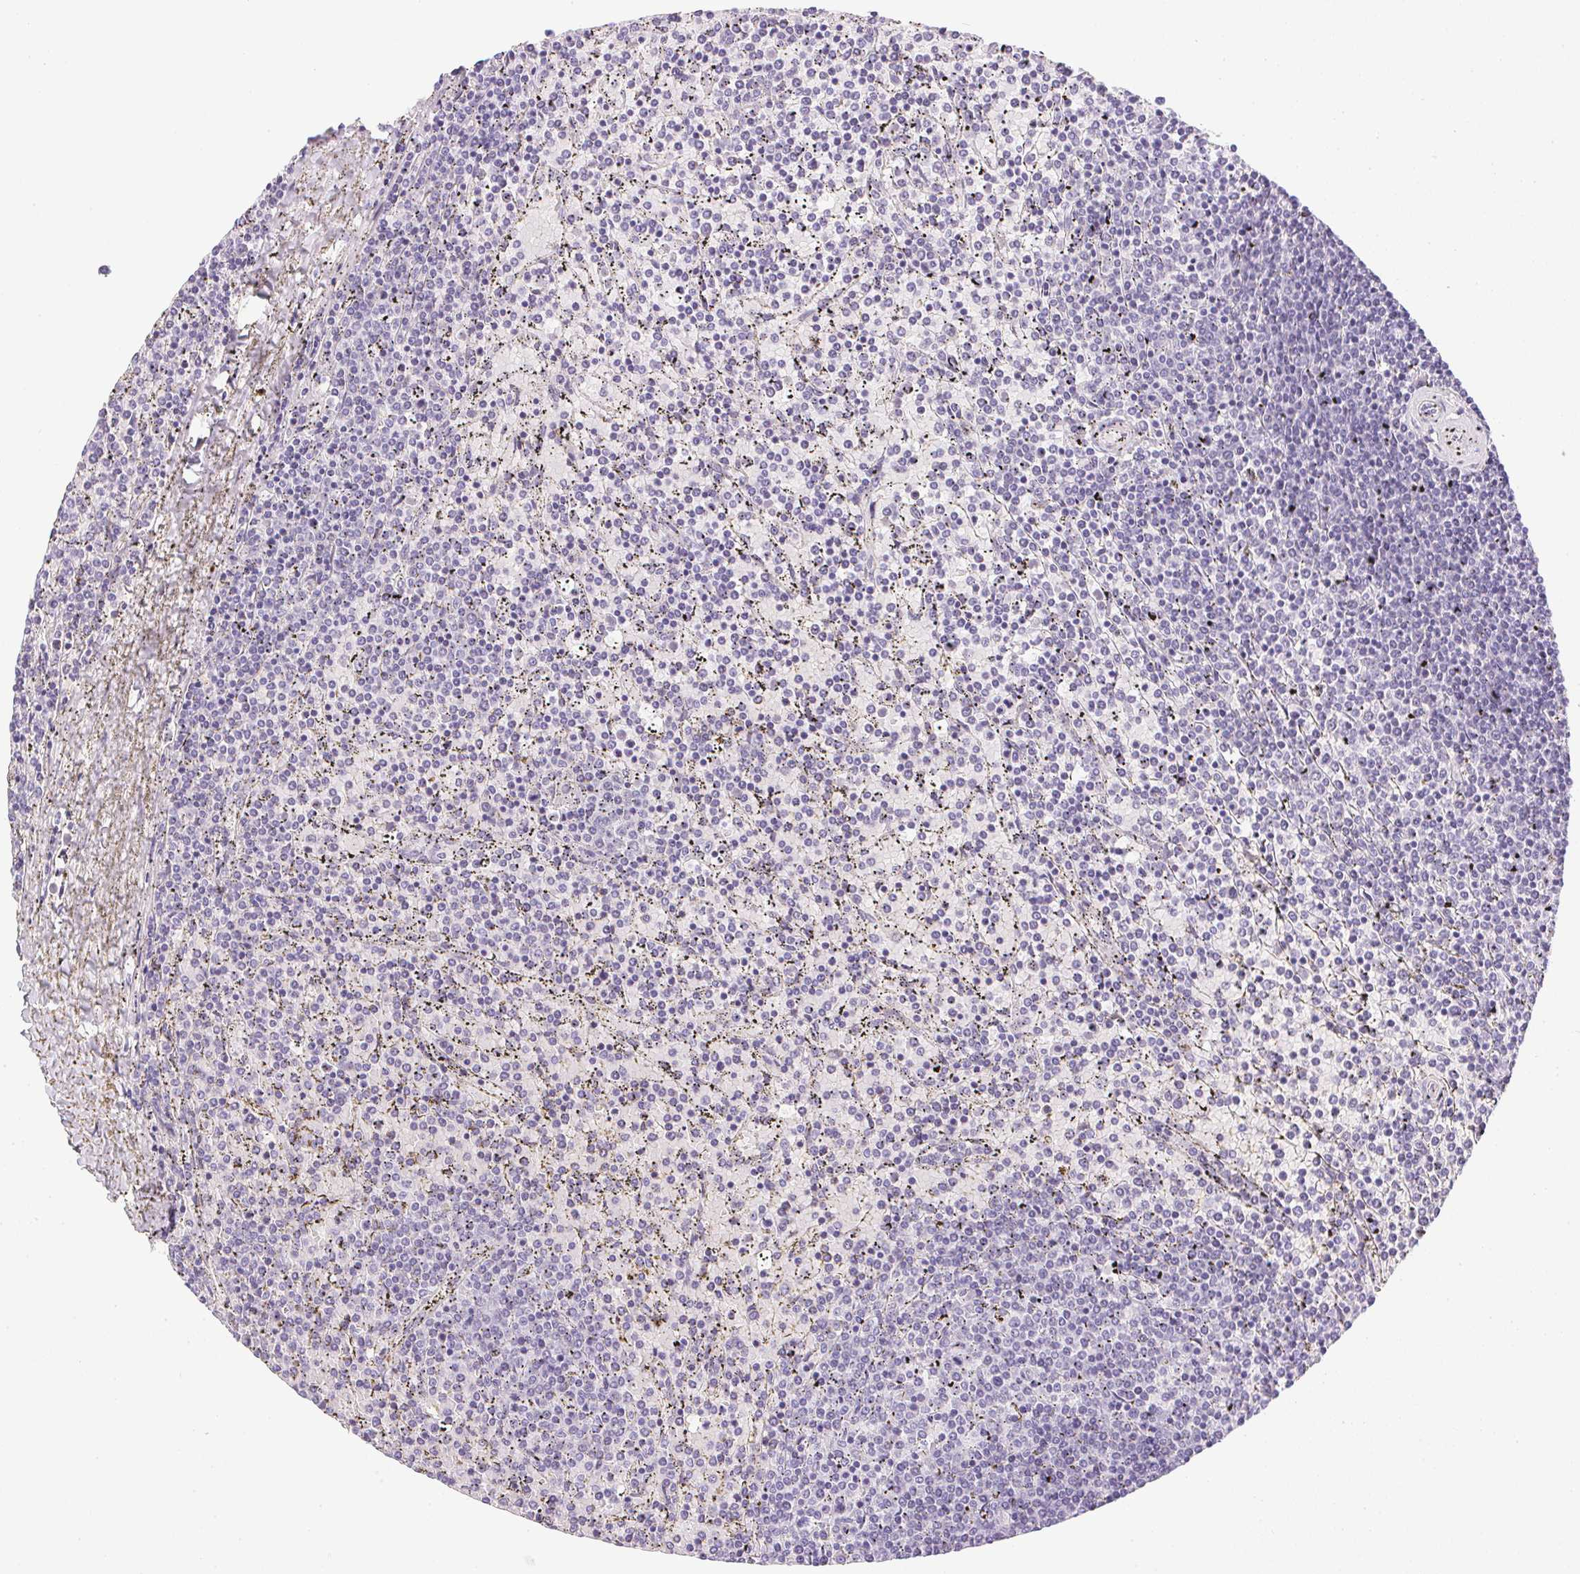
{"staining": {"intensity": "negative", "quantity": "none", "location": "none"}, "tissue": "lymphoma", "cell_type": "Tumor cells", "image_type": "cancer", "snomed": [{"axis": "morphology", "description": "Malignant lymphoma, non-Hodgkin's type, Low grade"}, {"axis": "topography", "description": "Spleen"}], "caption": "Low-grade malignant lymphoma, non-Hodgkin's type was stained to show a protein in brown. There is no significant positivity in tumor cells.", "gene": "PRL", "patient": {"sex": "female", "age": 77}}